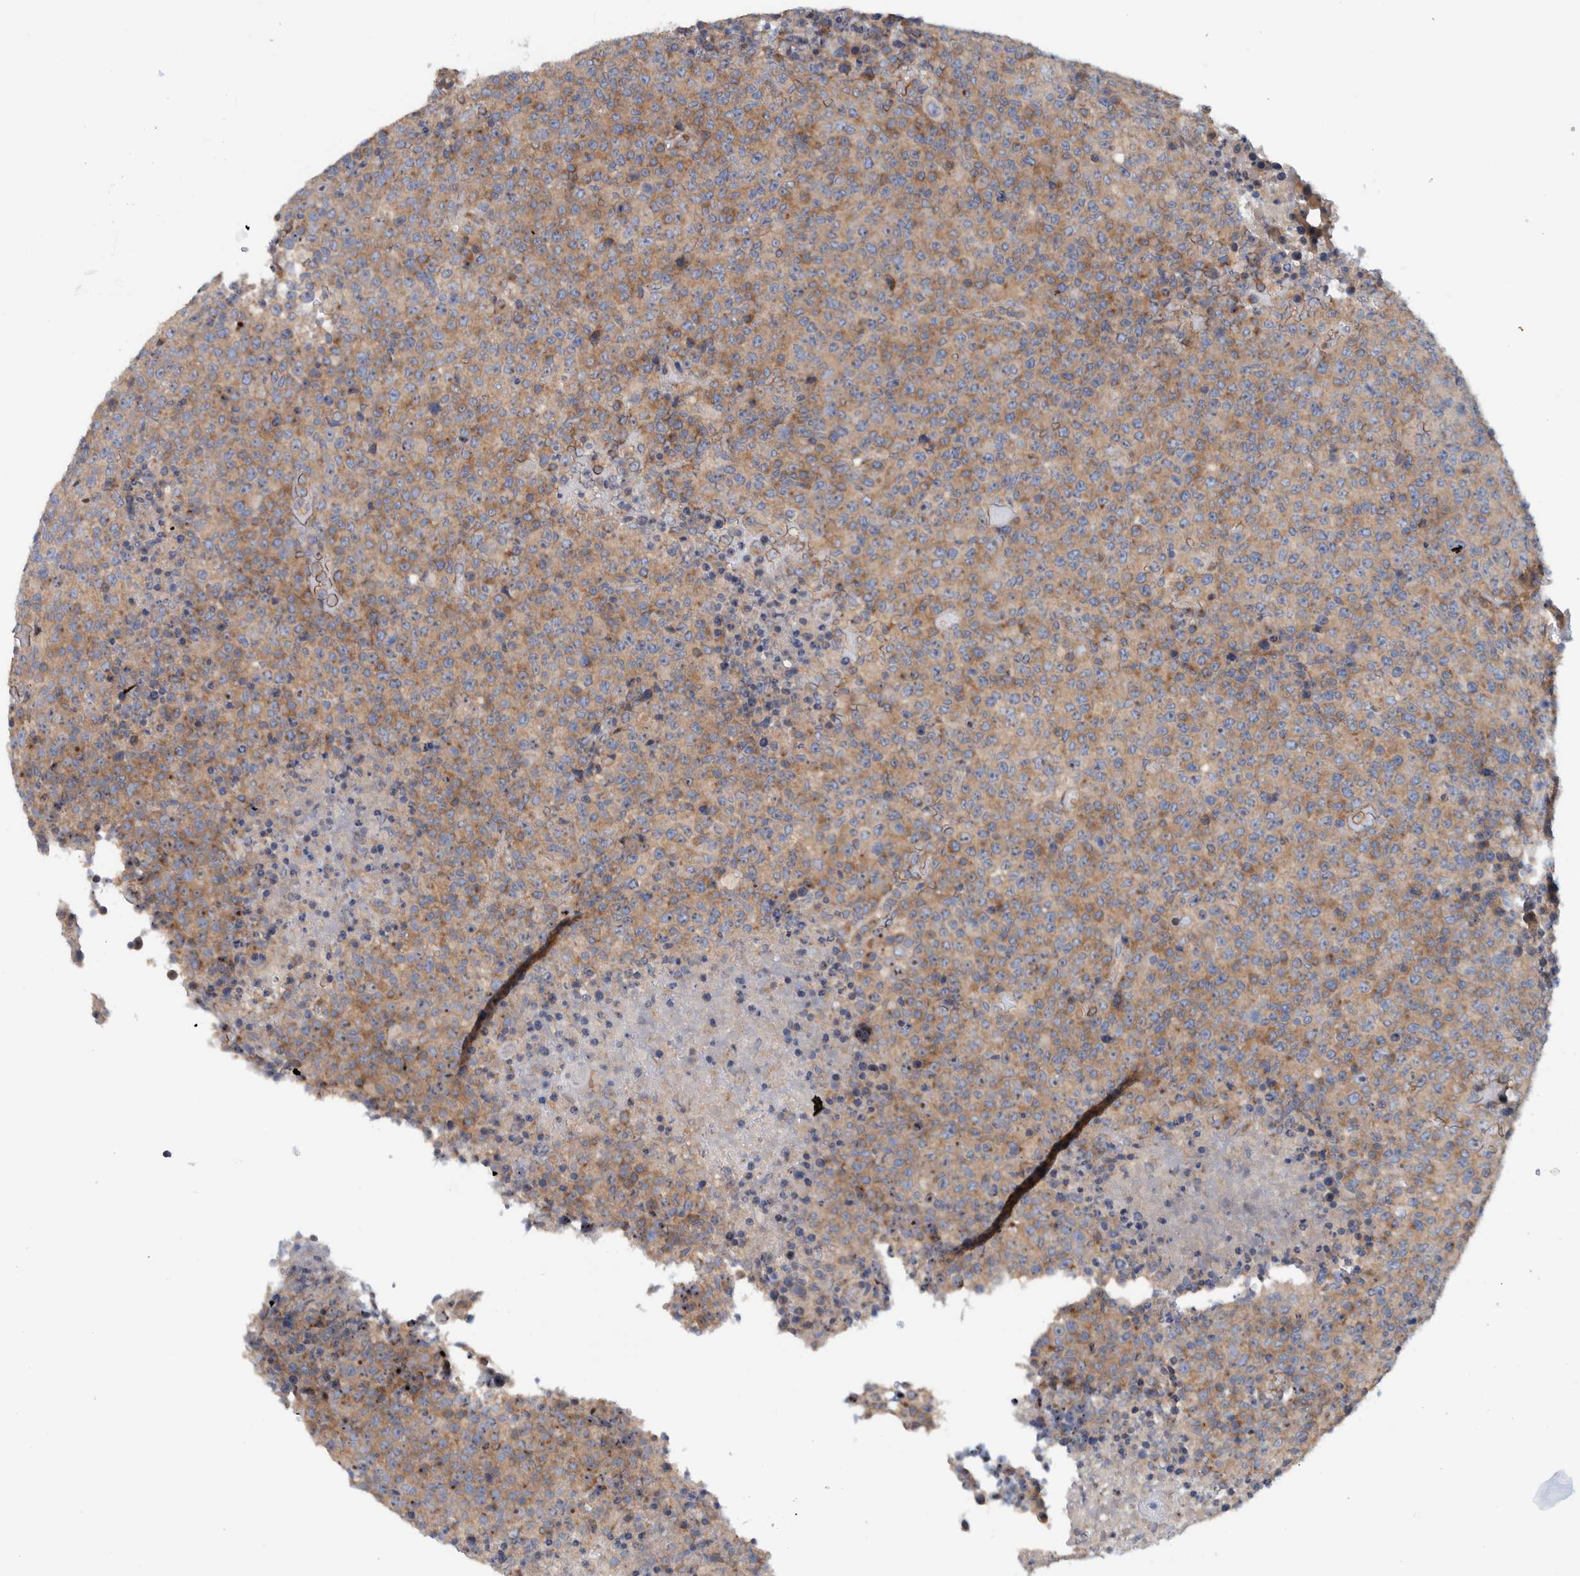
{"staining": {"intensity": "weak", "quantity": ">75%", "location": "cytoplasmic/membranous"}, "tissue": "lymphoma", "cell_type": "Tumor cells", "image_type": "cancer", "snomed": [{"axis": "morphology", "description": "Malignant lymphoma, non-Hodgkin's type, High grade"}, {"axis": "topography", "description": "Lymph node"}], "caption": "This image displays immunohistochemistry staining of malignant lymphoma, non-Hodgkin's type (high-grade), with low weak cytoplasmic/membranous staining in approximately >75% of tumor cells.", "gene": "CCM2", "patient": {"sex": "male", "age": 13}}